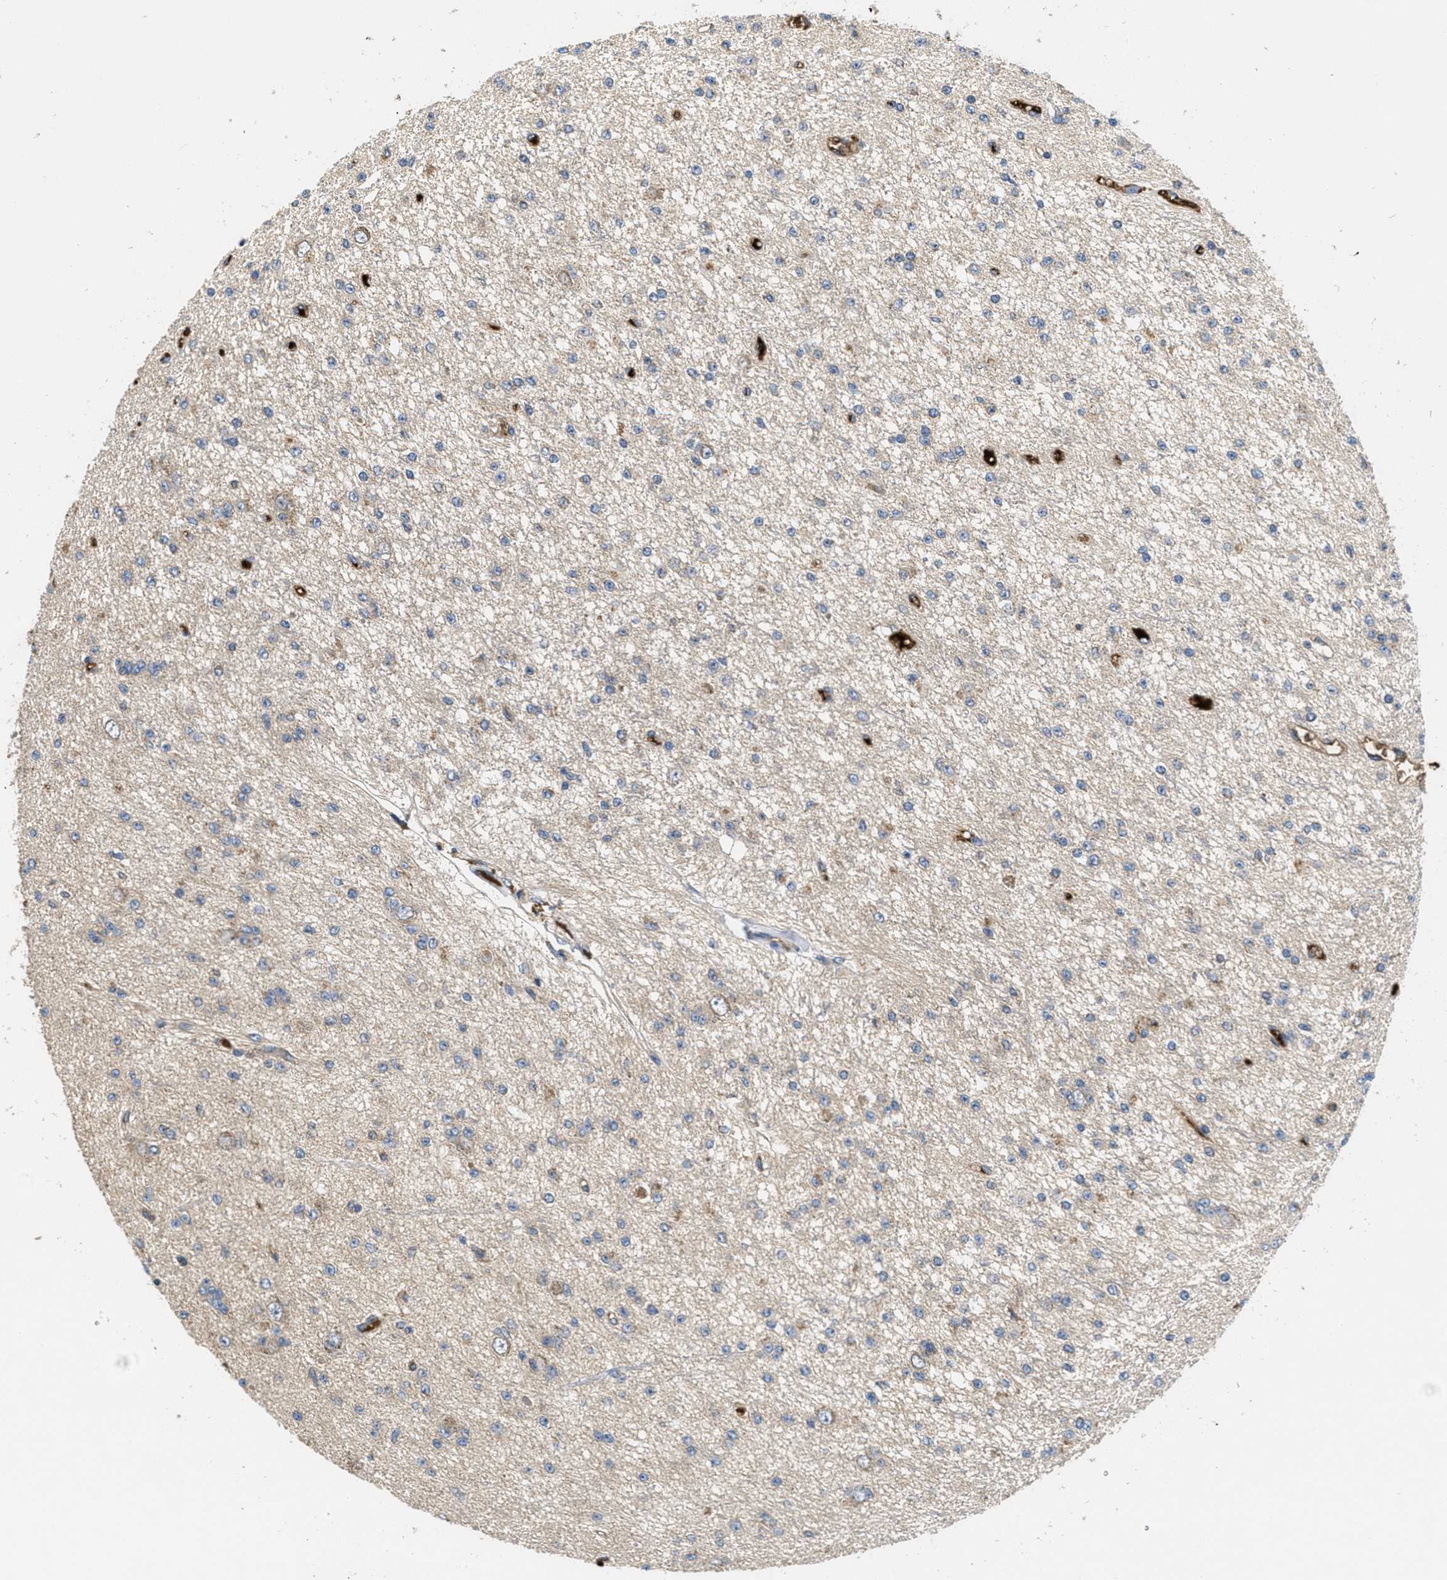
{"staining": {"intensity": "negative", "quantity": "none", "location": "none"}, "tissue": "glioma", "cell_type": "Tumor cells", "image_type": "cancer", "snomed": [{"axis": "morphology", "description": "Glioma, malignant, Low grade"}, {"axis": "topography", "description": "Brain"}], "caption": "Immunohistochemistry (IHC) photomicrograph of malignant glioma (low-grade) stained for a protein (brown), which demonstrates no expression in tumor cells.", "gene": "GALK1", "patient": {"sex": "male", "age": 38}}